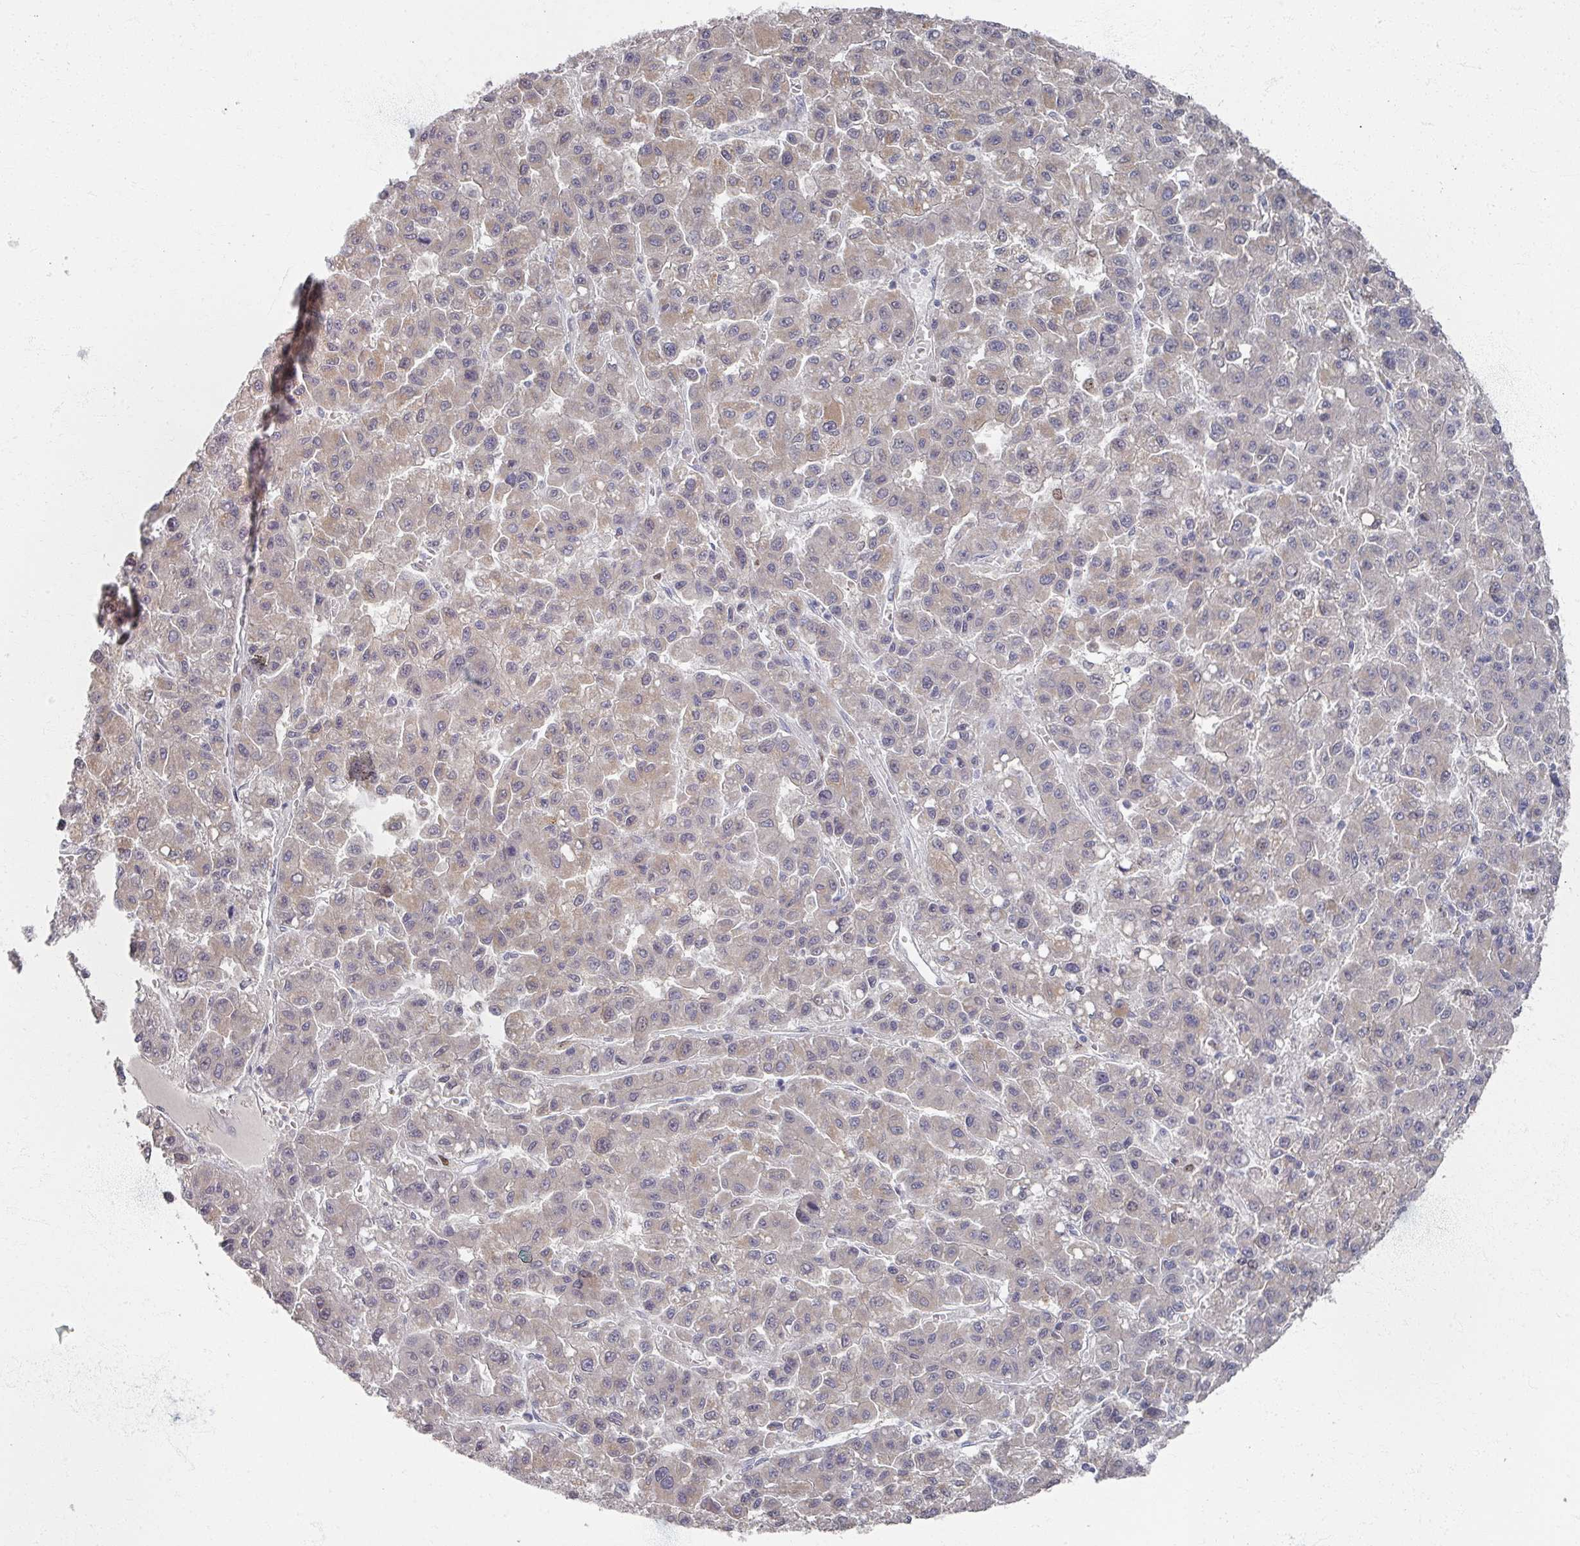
{"staining": {"intensity": "weak", "quantity": "25%-75%", "location": "cytoplasmic/membranous"}, "tissue": "liver cancer", "cell_type": "Tumor cells", "image_type": "cancer", "snomed": [{"axis": "morphology", "description": "Carcinoma, Hepatocellular, NOS"}, {"axis": "topography", "description": "Liver"}], "caption": "Immunohistochemistry staining of liver cancer (hepatocellular carcinoma), which demonstrates low levels of weak cytoplasmic/membranous positivity in about 25%-75% of tumor cells indicating weak cytoplasmic/membranous protein staining. The staining was performed using DAB (brown) for protein detection and nuclei were counterstained in hematoxylin (blue).", "gene": "TTYH3", "patient": {"sex": "male", "age": 70}}